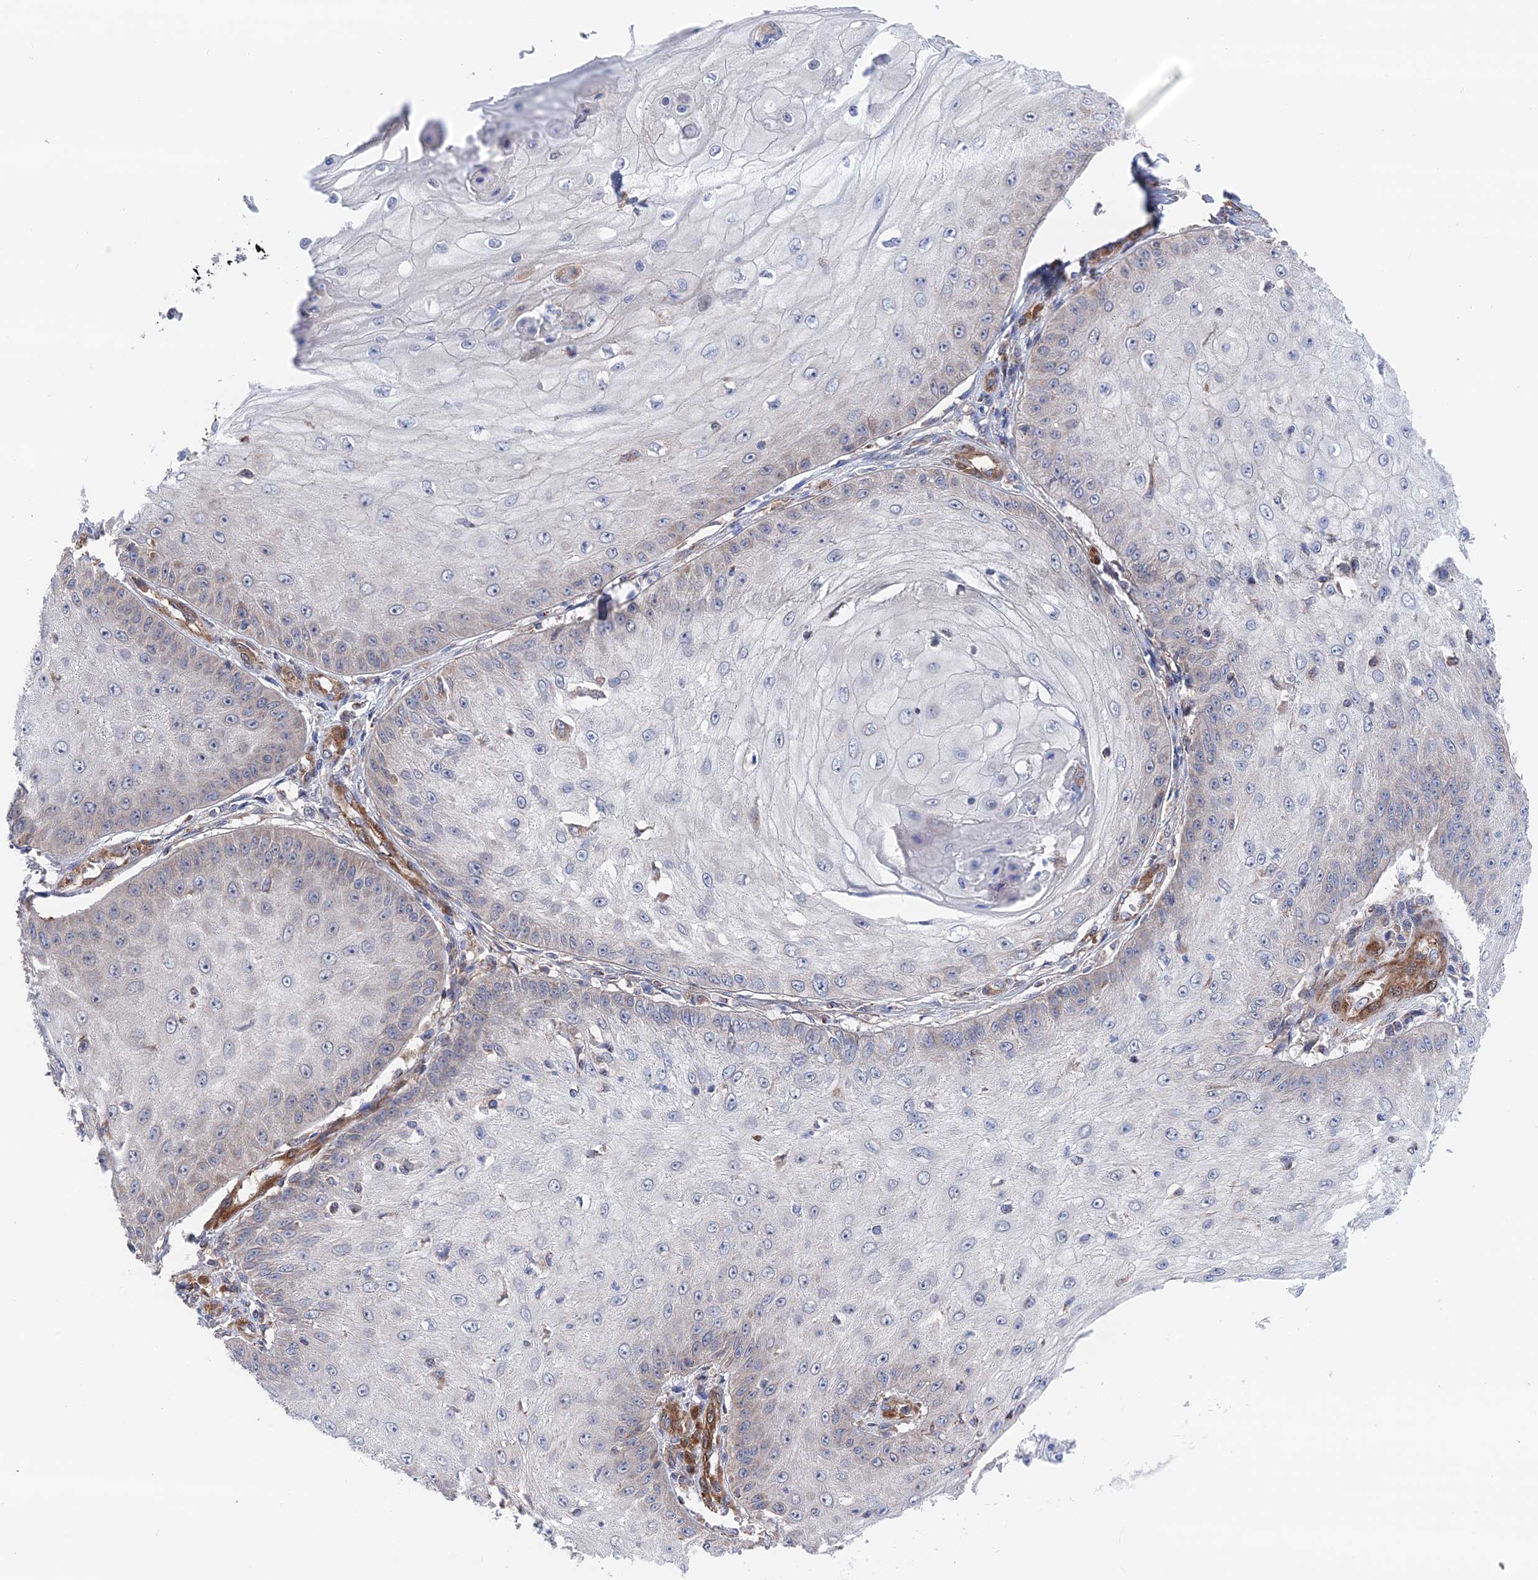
{"staining": {"intensity": "weak", "quantity": "<25%", "location": "cytoplasmic/membranous"}, "tissue": "skin cancer", "cell_type": "Tumor cells", "image_type": "cancer", "snomed": [{"axis": "morphology", "description": "Squamous cell carcinoma, NOS"}, {"axis": "topography", "description": "Skin"}], "caption": "Skin squamous cell carcinoma was stained to show a protein in brown. There is no significant staining in tumor cells.", "gene": "ZNF320", "patient": {"sex": "male", "age": 70}}